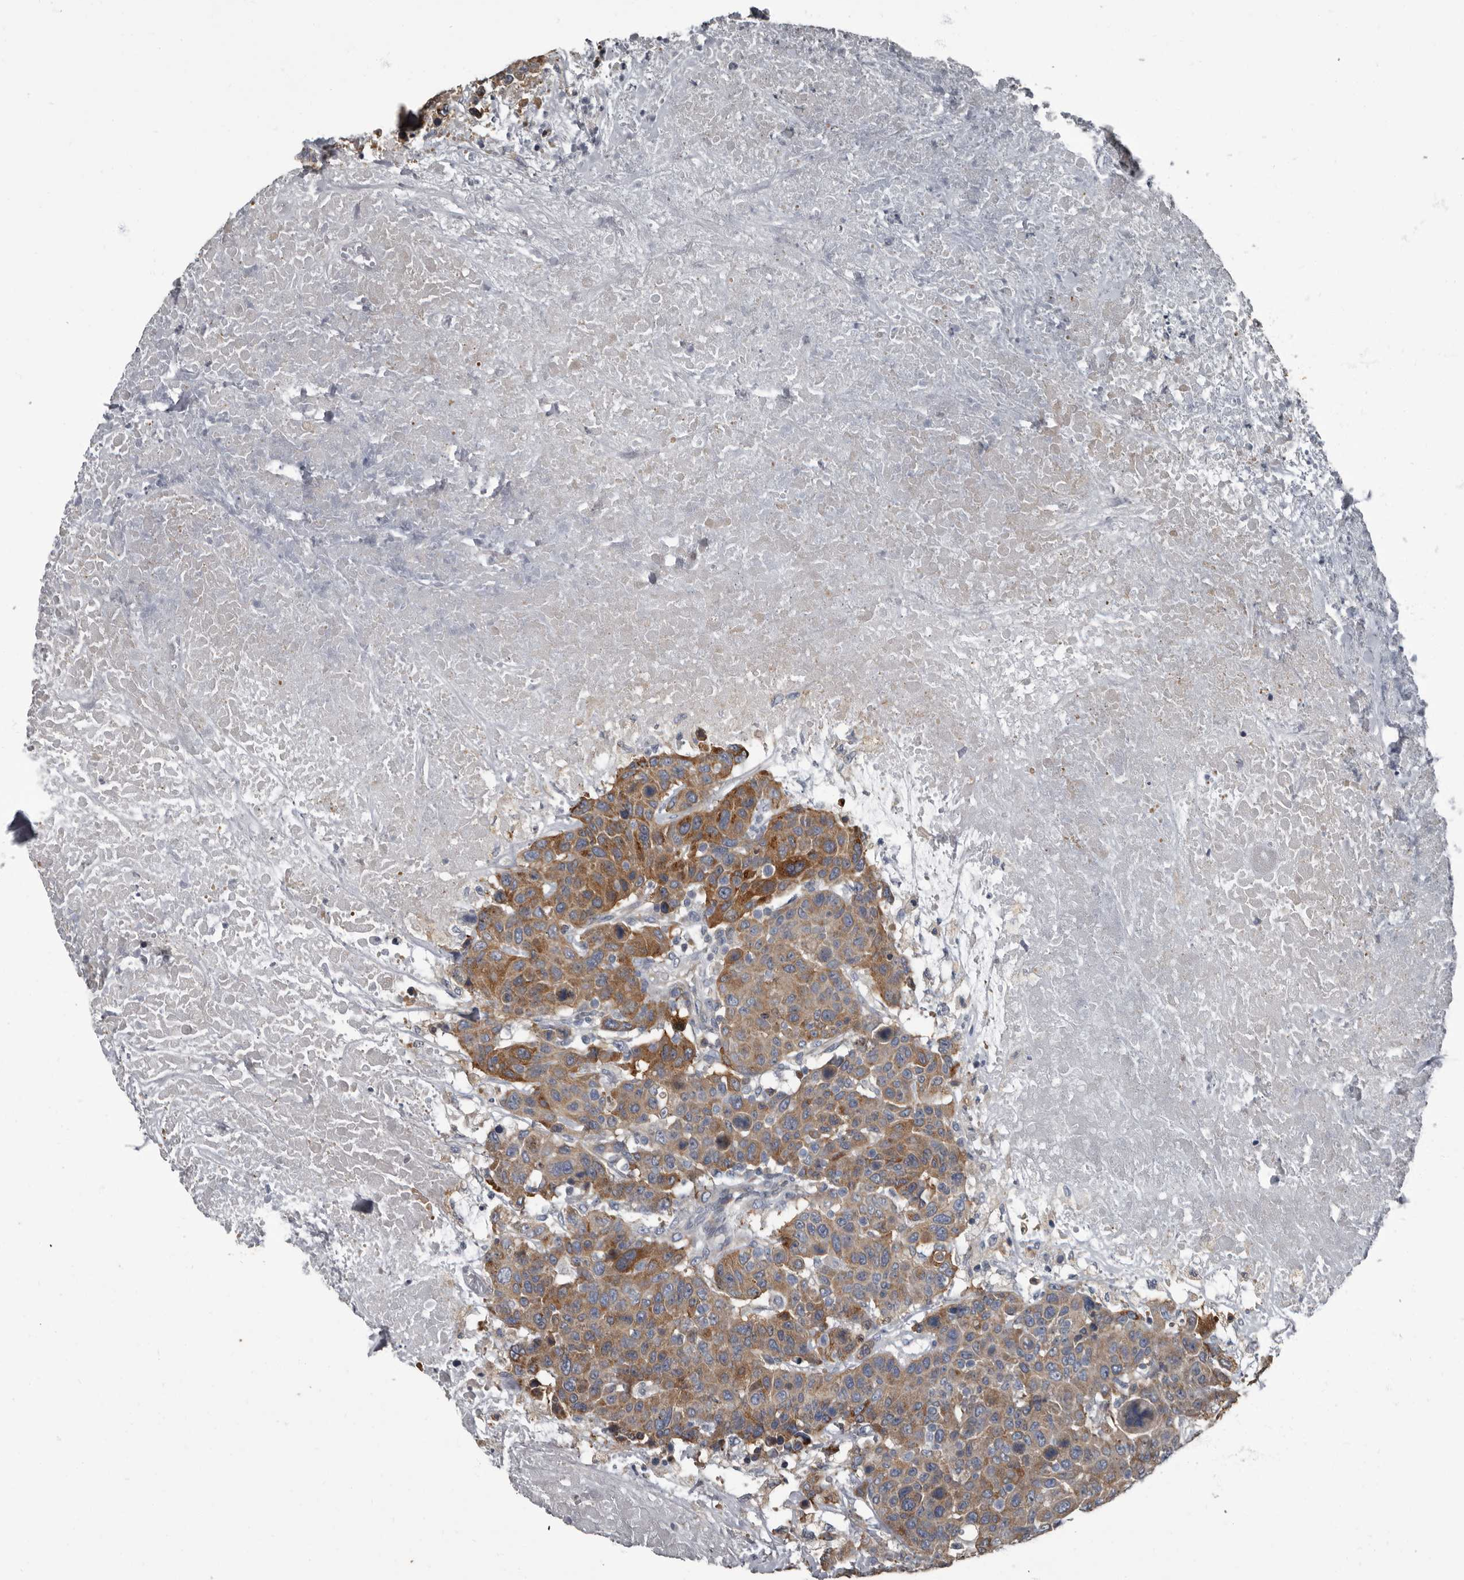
{"staining": {"intensity": "moderate", "quantity": ">75%", "location": "cytoplasmic/membranous"}, "tissue": "breast cancer", "cell_type": "Tumor cells", "image_type": "cancer", "snomed": [{"axis": "morphology", "description": "Duct carcinoma"}, {"axis": "topography", "description": "Breast"}], "caption": "This is an image of immunohistochemistry staining of breast infiltrating ductal carcinoma, which shows moderate positivity in the cytoplasmic/membranous of tumor cells.", "gene": "TPD52L1", "patient": {"sex": "female", "age": 37}}